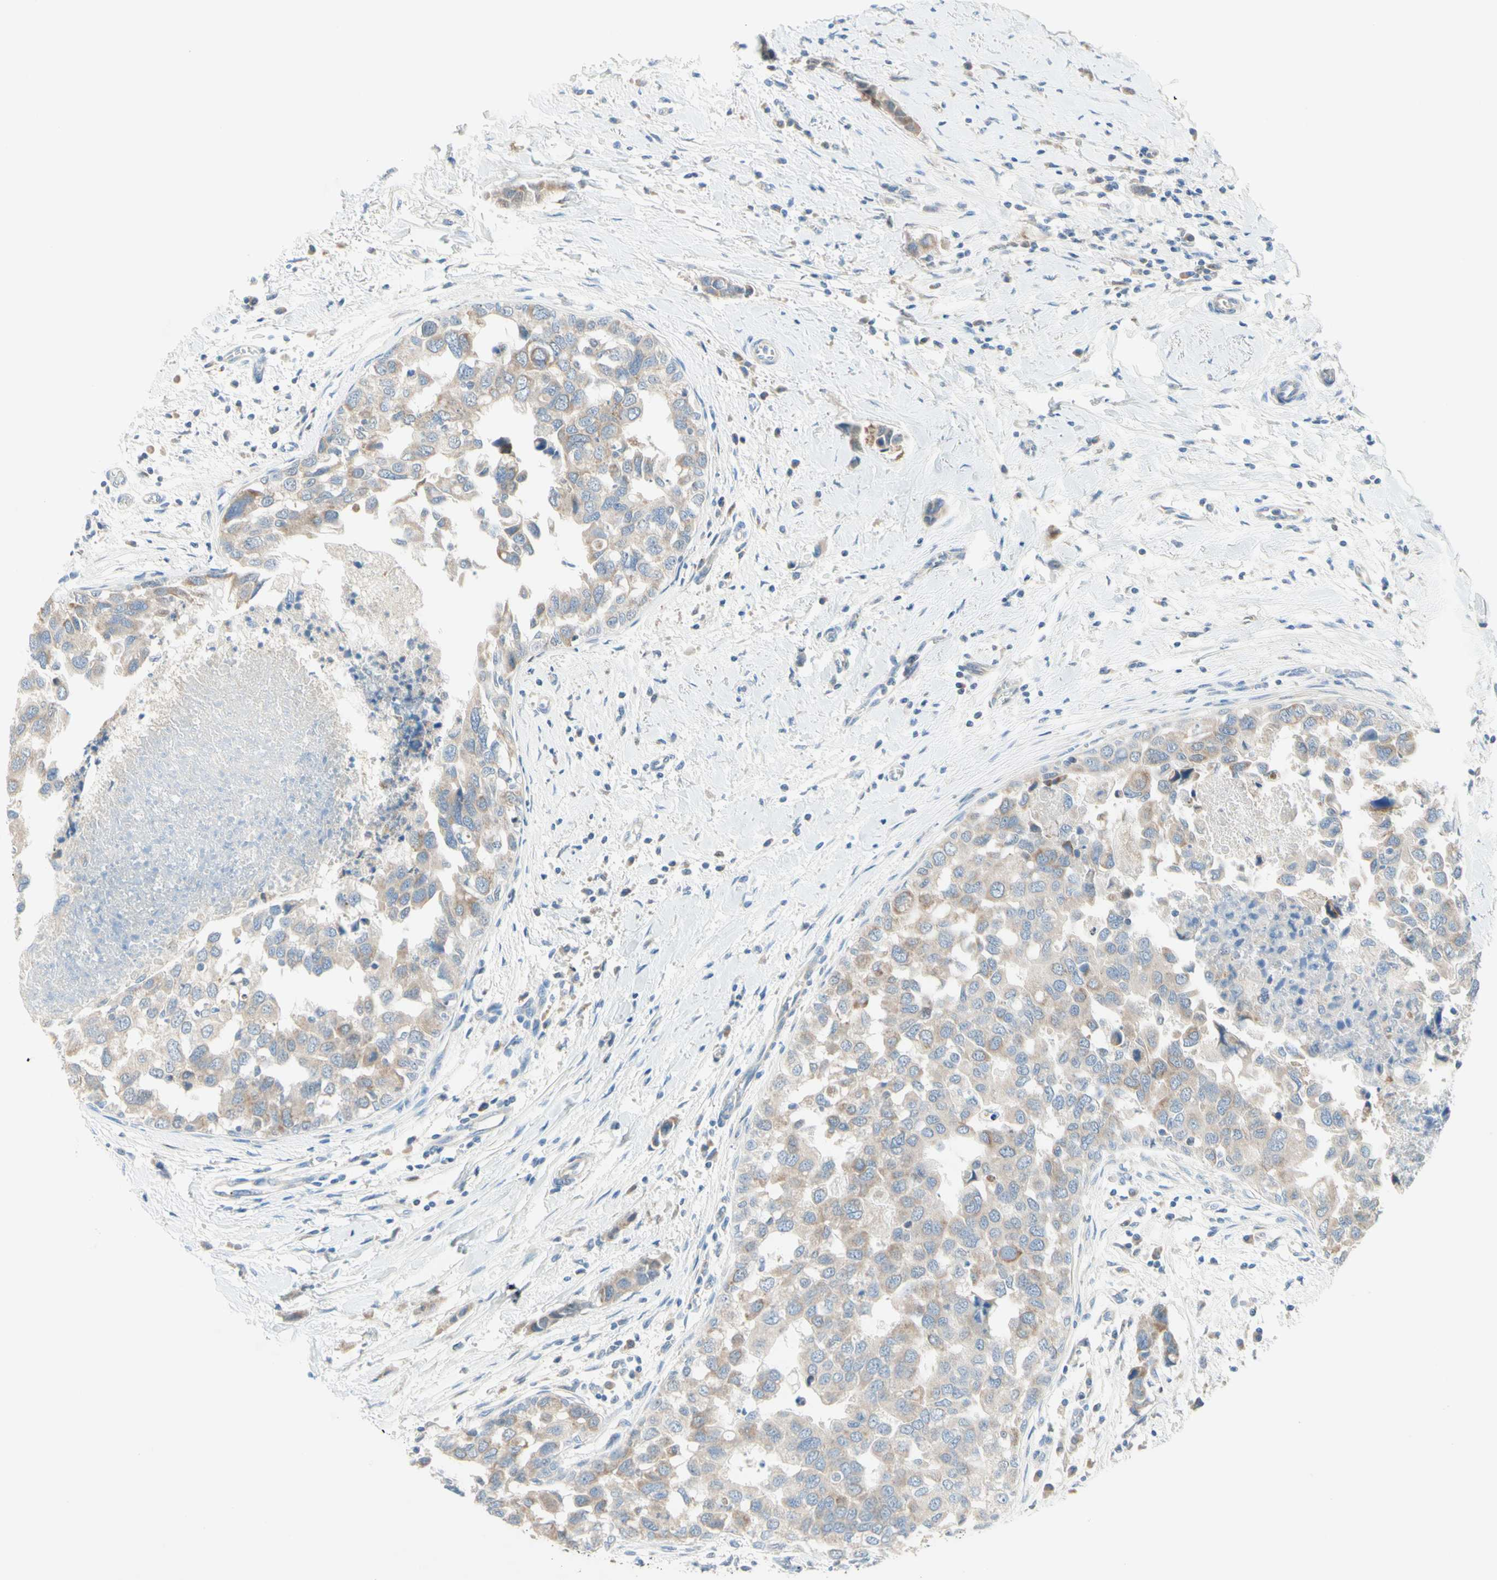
{"staining": {"intensity": "weak", "quantity": ">75%", "location": "cytoplasmic/membranous"}, "tissue": "breast cancer", "cell_type": "Tumor cells", "image_type": "cancer", "snomed": [{"axis": "morphology", "description": "Normal tissue, NOS"}, {"axis": "morphology", "description": "Duct carcinoma"}, {"axis": "topography", "description": "Breast"}], "caption": "Breast intraductal carcinoma was stained to show a protein in brown. There is low levels of weak cytoplasmic/membranous staining in approximately >75% of tumor cells.", "gene": "MFF", "patient": {"sex": "female", "age": 50}}